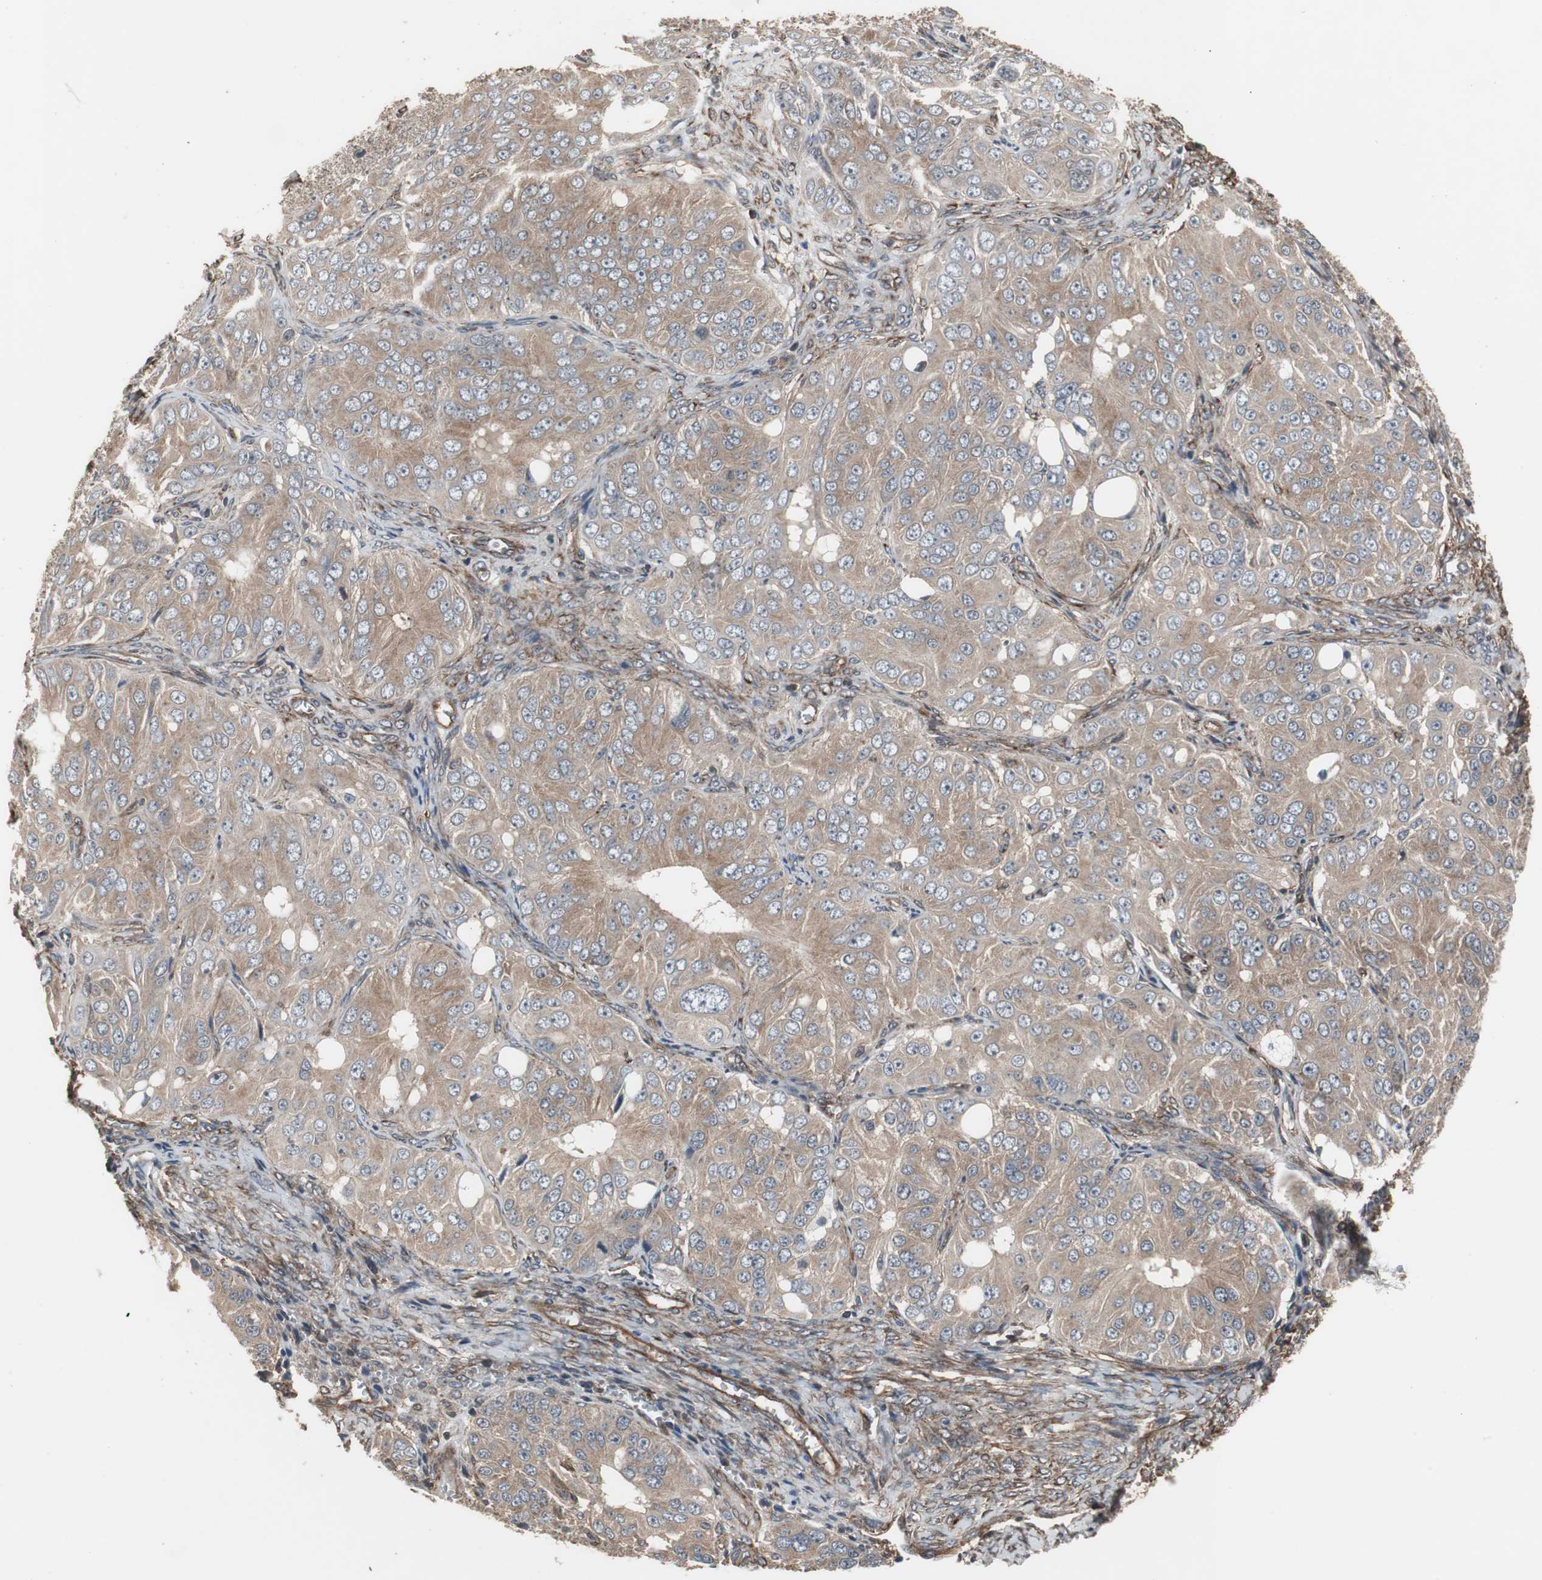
{"staining": {"intensity": "weak", "quantity": ">75%", "location": "cytoplasmic/membranous"}, "tissue": "ovarian cancer", "cell_type": "Tumor cells", "image_type": "cancer", "snomed": [{"axis": "morphology", "description": "Carcinoma, endometroid"}, {"axis": "topography", "description": "Ovary"}], "caption": "Human ovarian endometroid carcinoma stained with a brown dye exhibits weak cytoplasmic/membranous positive positivity in about >75% of tumor cells.", "gene": "ATP2B2", "patient": {"sex": "female", "age": 51}}